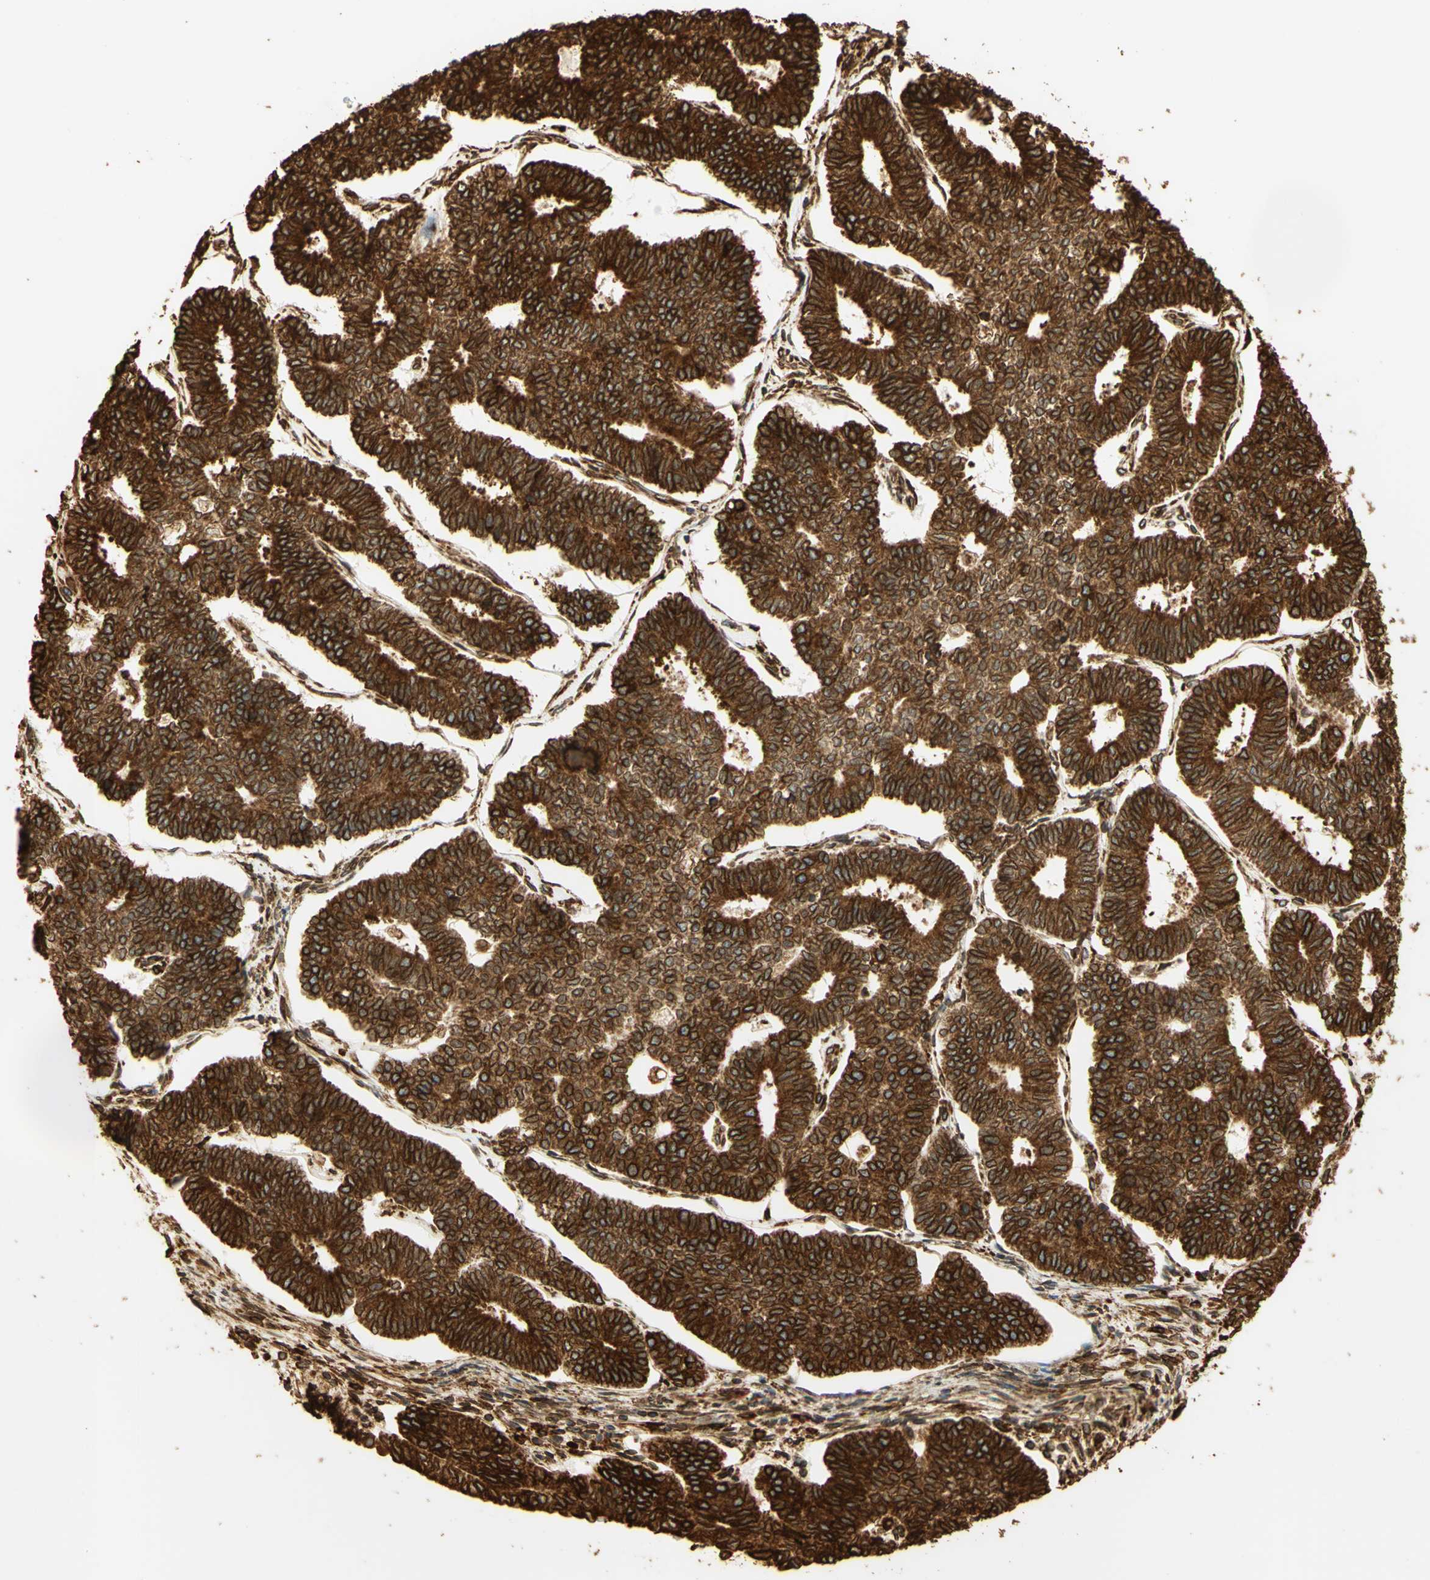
{"staining": {"intensity": "strong", "quantity": ">75%", "location": "cytoplasmic/membranous"}, "tissue": "endometrial cancer", "cell_type": "Tumor cells", "image_type": "cancer", "snomed": [{"axis": "morphology", "description": "Adenocarcinoma, NOS"}, {"axis": "topography", "description": "Endometrium"}], "caption": "The image exhibits immunohistochemical staining of endometrial adenocarcinoma. There is strong cytoplasmic/membranous expression is identified in approximately >75% of tumor cells.", "gene": "CANX", "patient": {"sex": "female", "age": 70}}